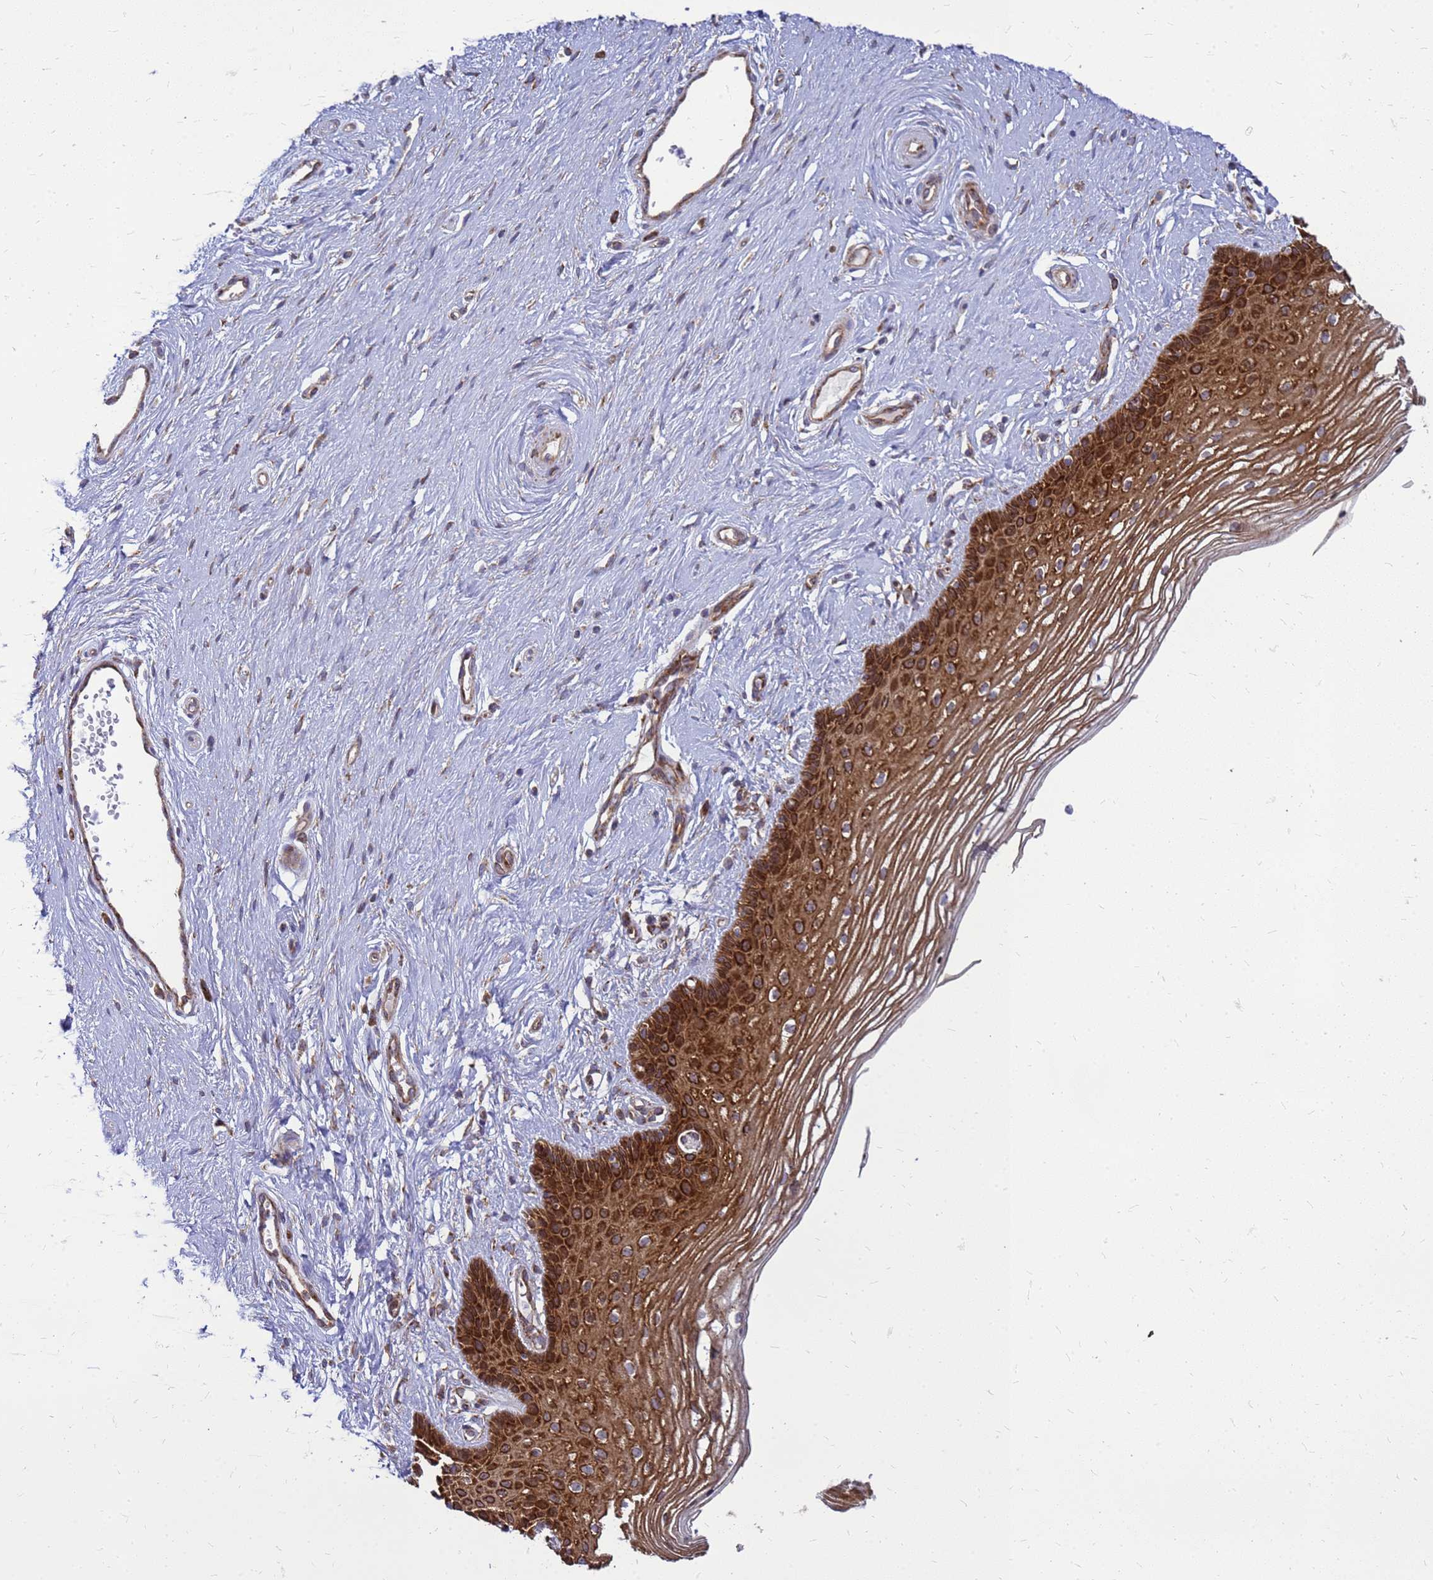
{"staining": {"intensity": "strong", "quantity": ">75%", "location": "cytoplasmic/membranous"}, "tissue": "vagina", "cell_type": "Squamous epithelial cells", "image_type": "normal", "snomed": [{"axis": "morphology", "description": "Normal tissue, NOS"}, {"axis": "topography", "description": "Vagina"}], "caption": "Squamous epithelial cells display high levels of strong cytoplasmic/membranous positivity in approximately >75% of cells in unremarkable human vagina.", "gene": "FSTL4", "patient": {"sex": "female", "age": 46}}